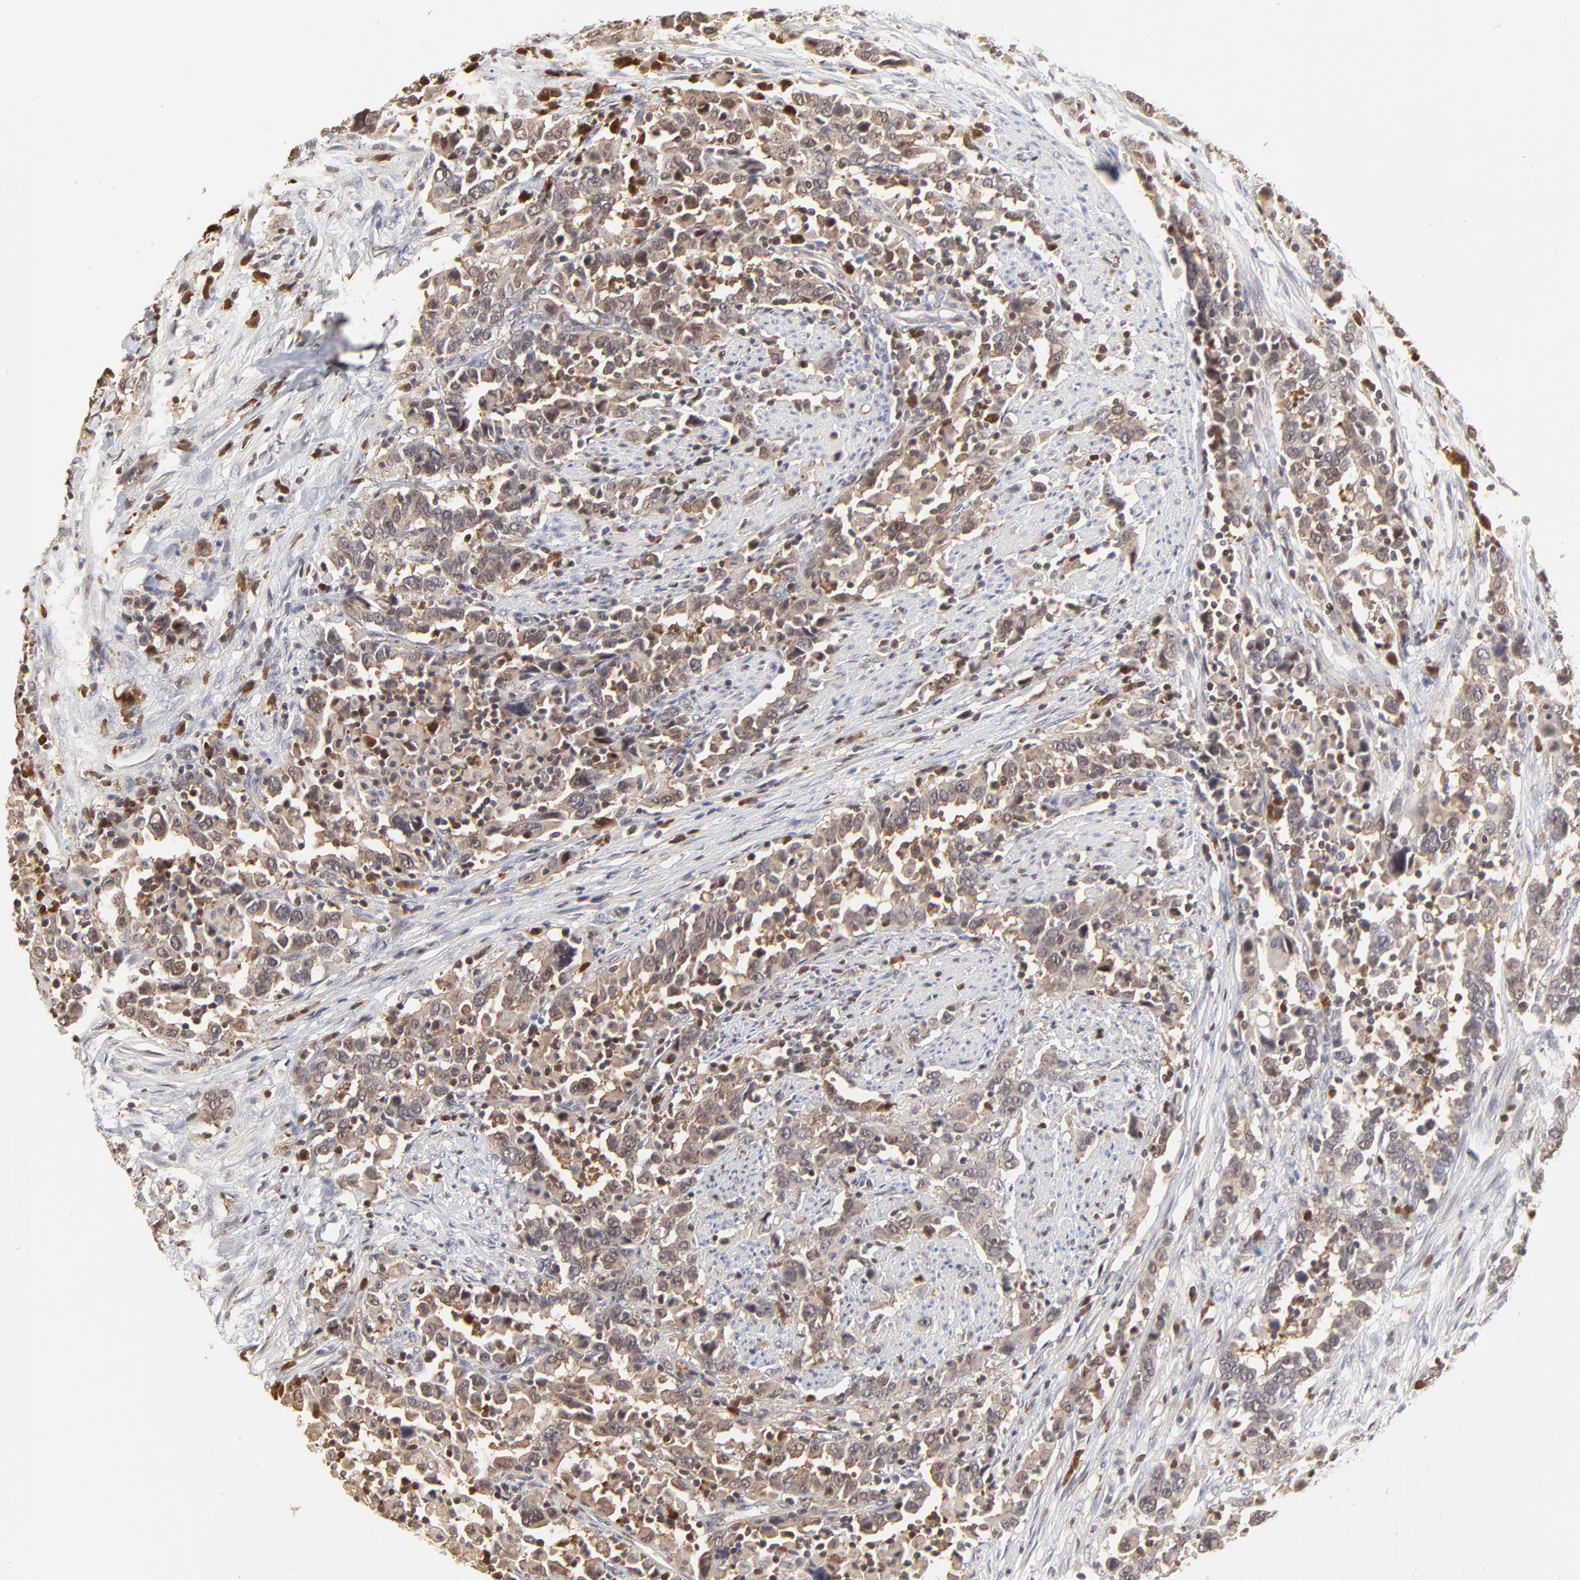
{"staining": {"intensity": "negative", "quantity": "none", "location": "none"}, "tissue": "urothelial cancer", "cell_type": "Tumor cells", "image_type": "cancer", "snomed": [{"axis": "morphology", "description": "Urothelial carcinoma, High grade"}, {"axis": "topography", "description": "Urinary bladder"}], "caption": "Urothelial carcinoma (high-grade) stained for a protein using immunohistochemistry reveals no staining tumor cells.", "gene": "CASP3", "patient": {"sex": "male", "age": 61}}